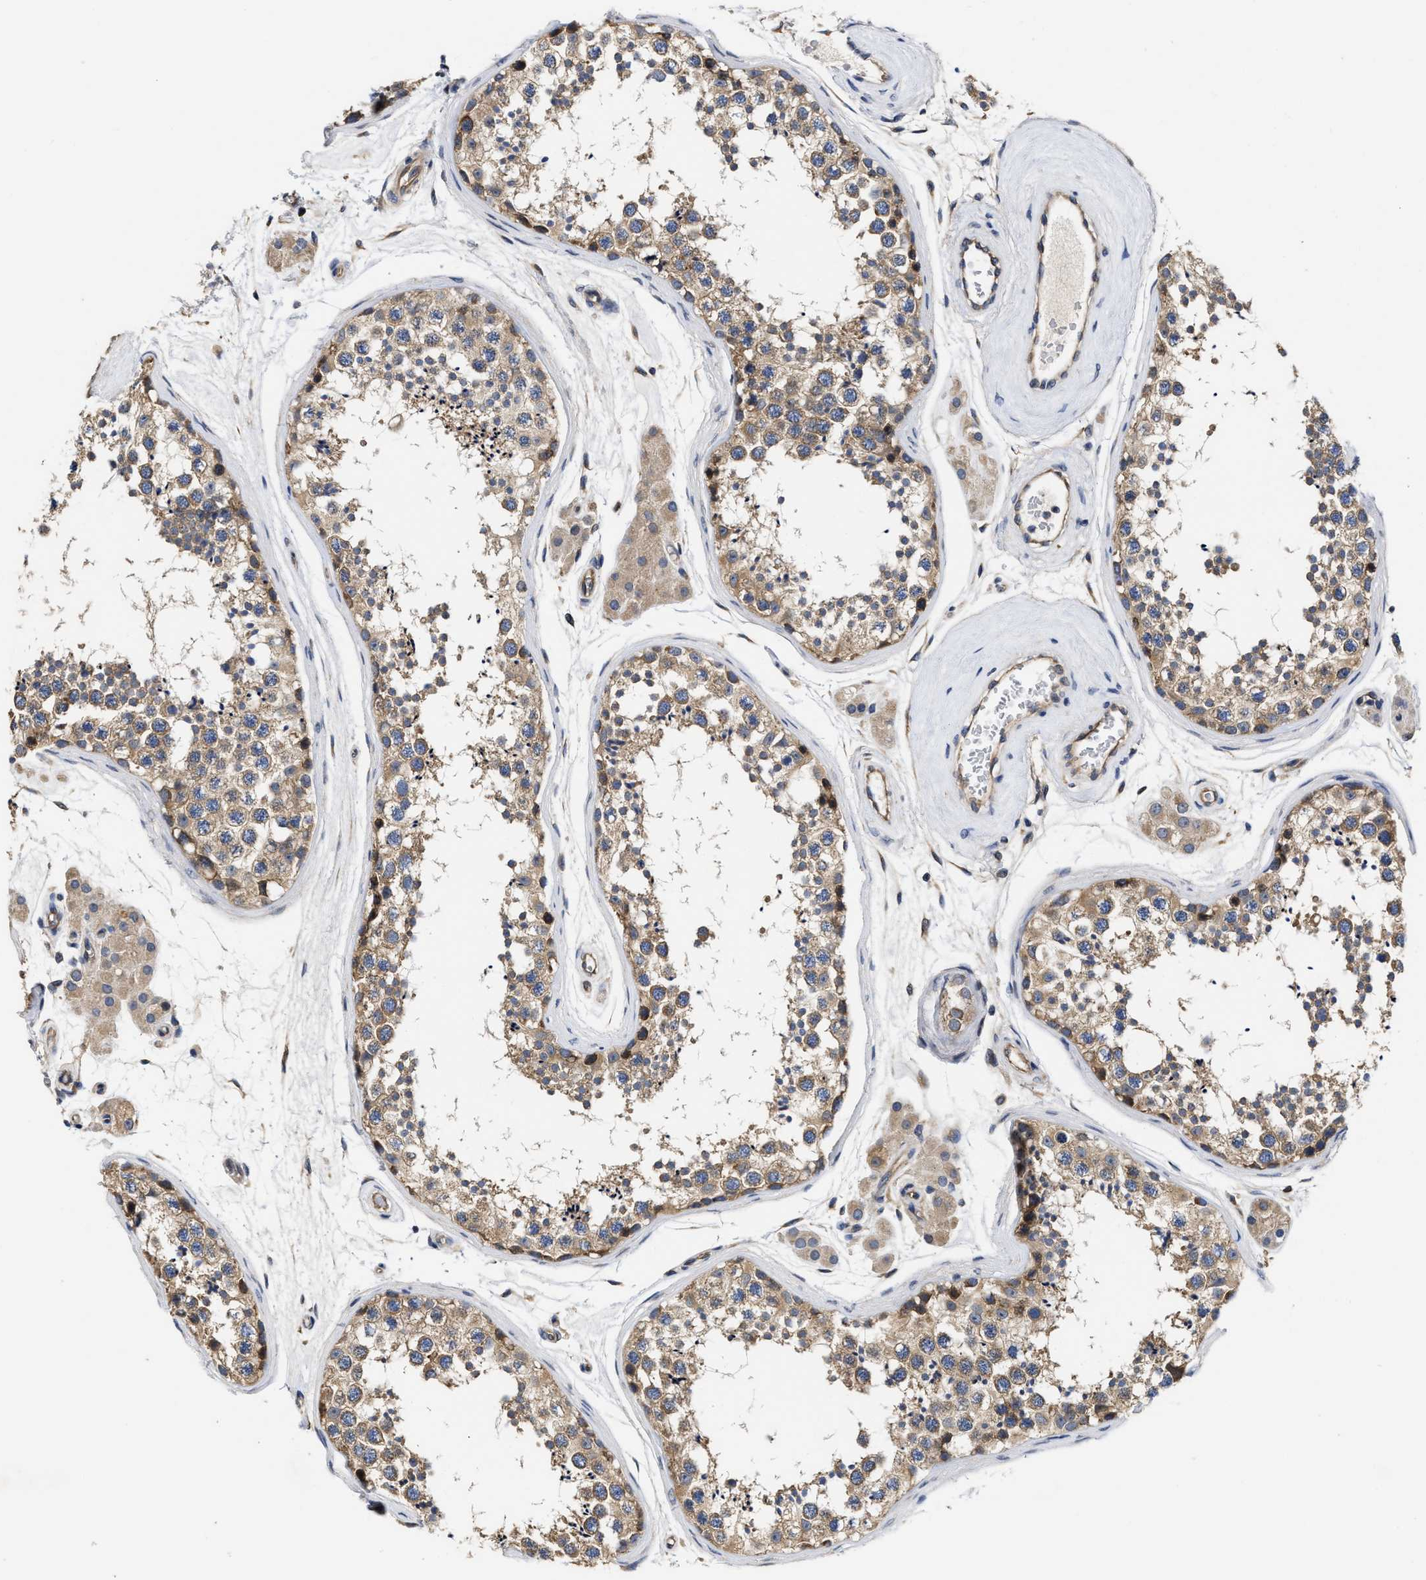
{"staining": {"intensity": "moderate", "quantity": ">75%", "location": "cytoplasmic/membranous"}, "tissue": "testis", "cell_type": "Cells in seminiferous ducts", "image_type": "normal", "snomed": [{"axis": "morphology", "description": "Normal tissue, NOS"}, {"axis": "topography", "description": "Testis"}], "caption": "The immunohistochemical stain highlights moderate cytoplasmic/membranous expression in cells in seminiferous ducts of benign testis. Nuclei are stained in blue.", "gene": "TRAF6", "patient": {"sex": "male", "age": 56}}